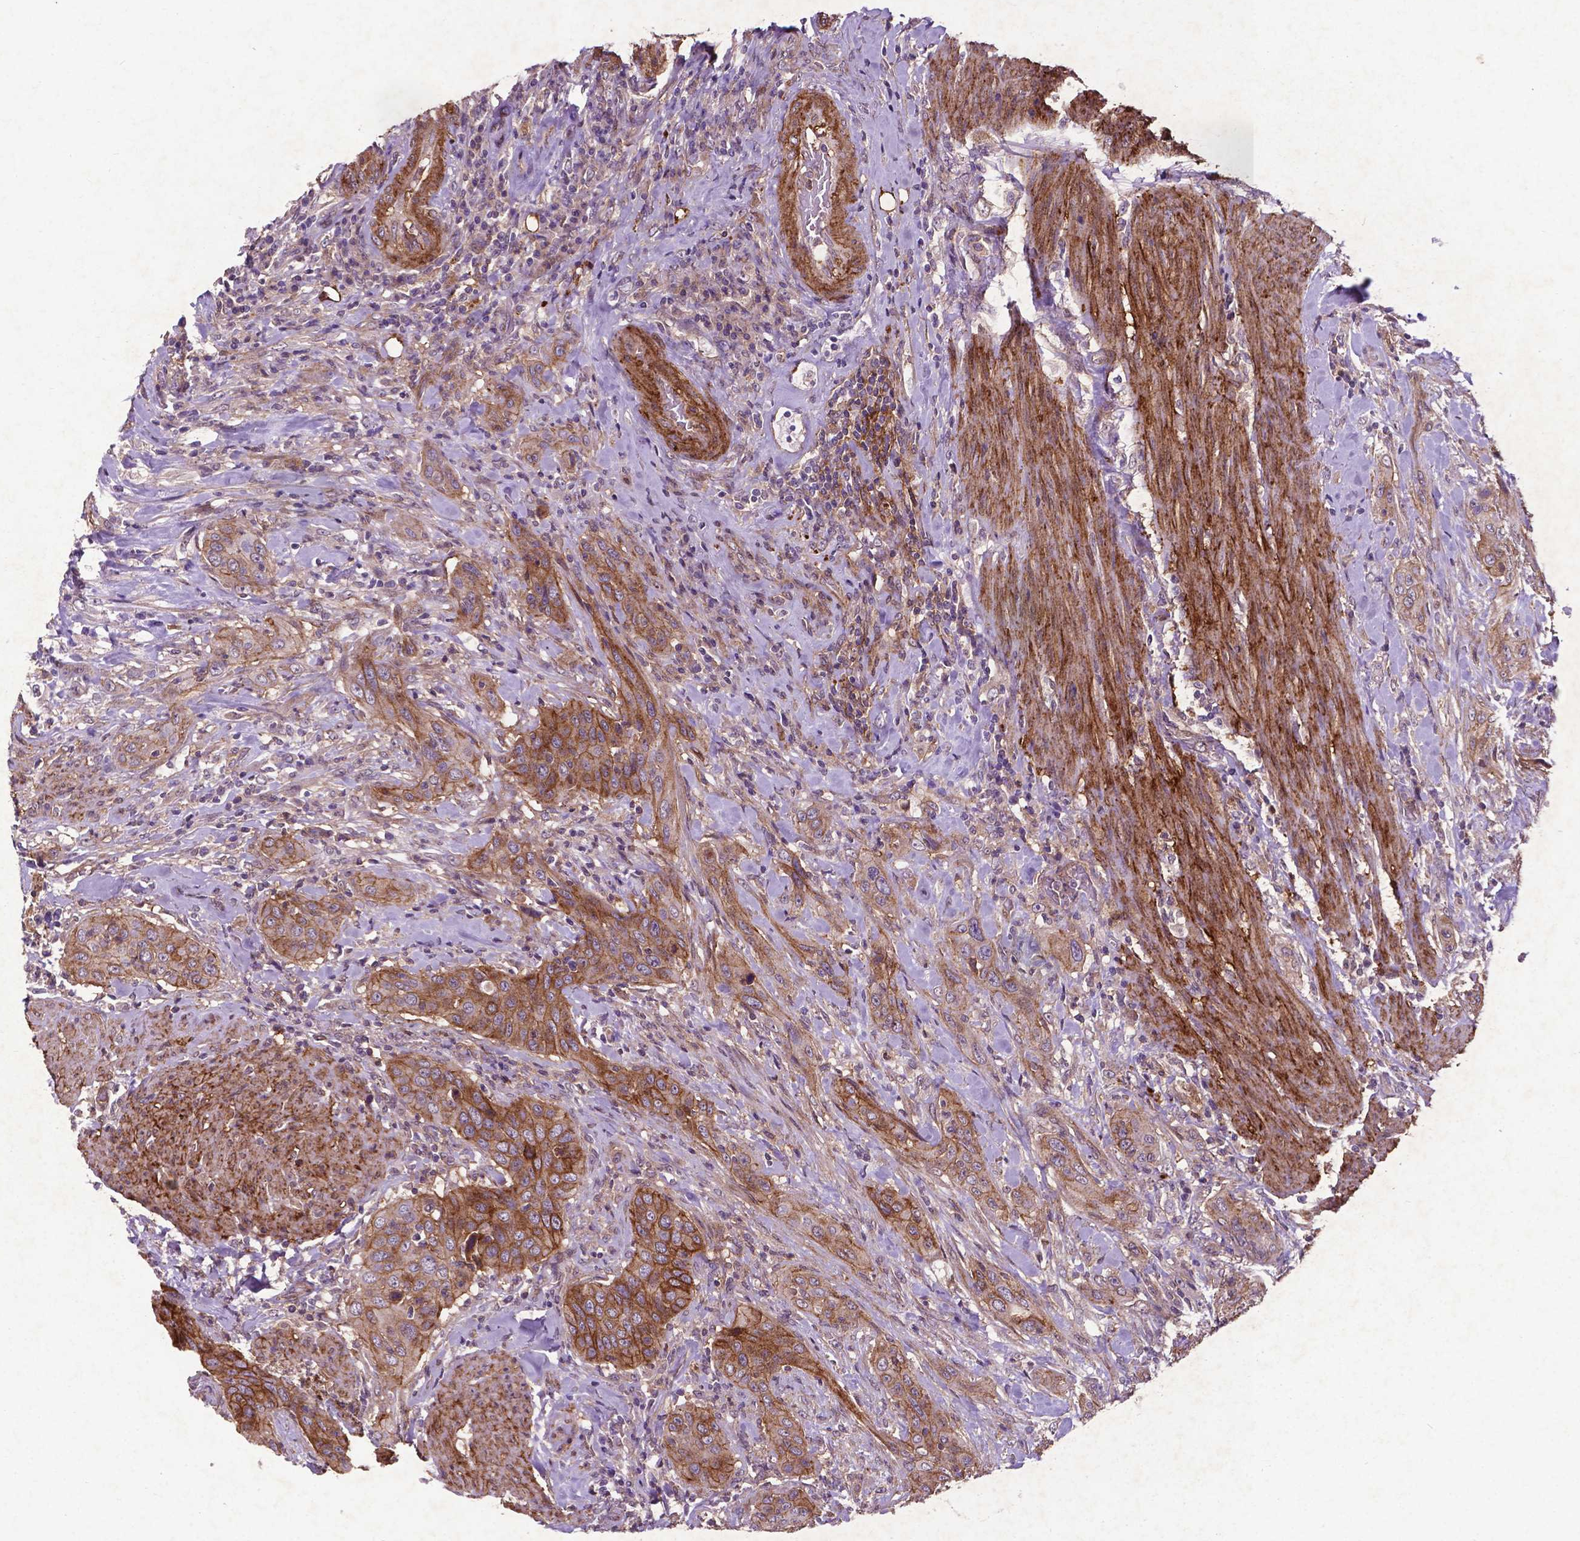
{"staining": {"intensity": "moderate", "quantity": "25%-75%", "location": "cytoplasmic/membranous"}, "tissue": "urothelial cancer", "cell_type": "Tumor cells", "image_type": "cancer", "snomed": [{"axis": "morphology", "description": "Urothelial carcinoma, High grade"}, {"axis": "topography", "description": "Urinary bladder"}], "caption": "Protein expression analysis of urothelial cancer shows moderate cytoplasmic/membranous staining in approximately 25%-75% of tumor cells.", "gene": "RRAS", "patient": {"sex": "male", "age": 82}}